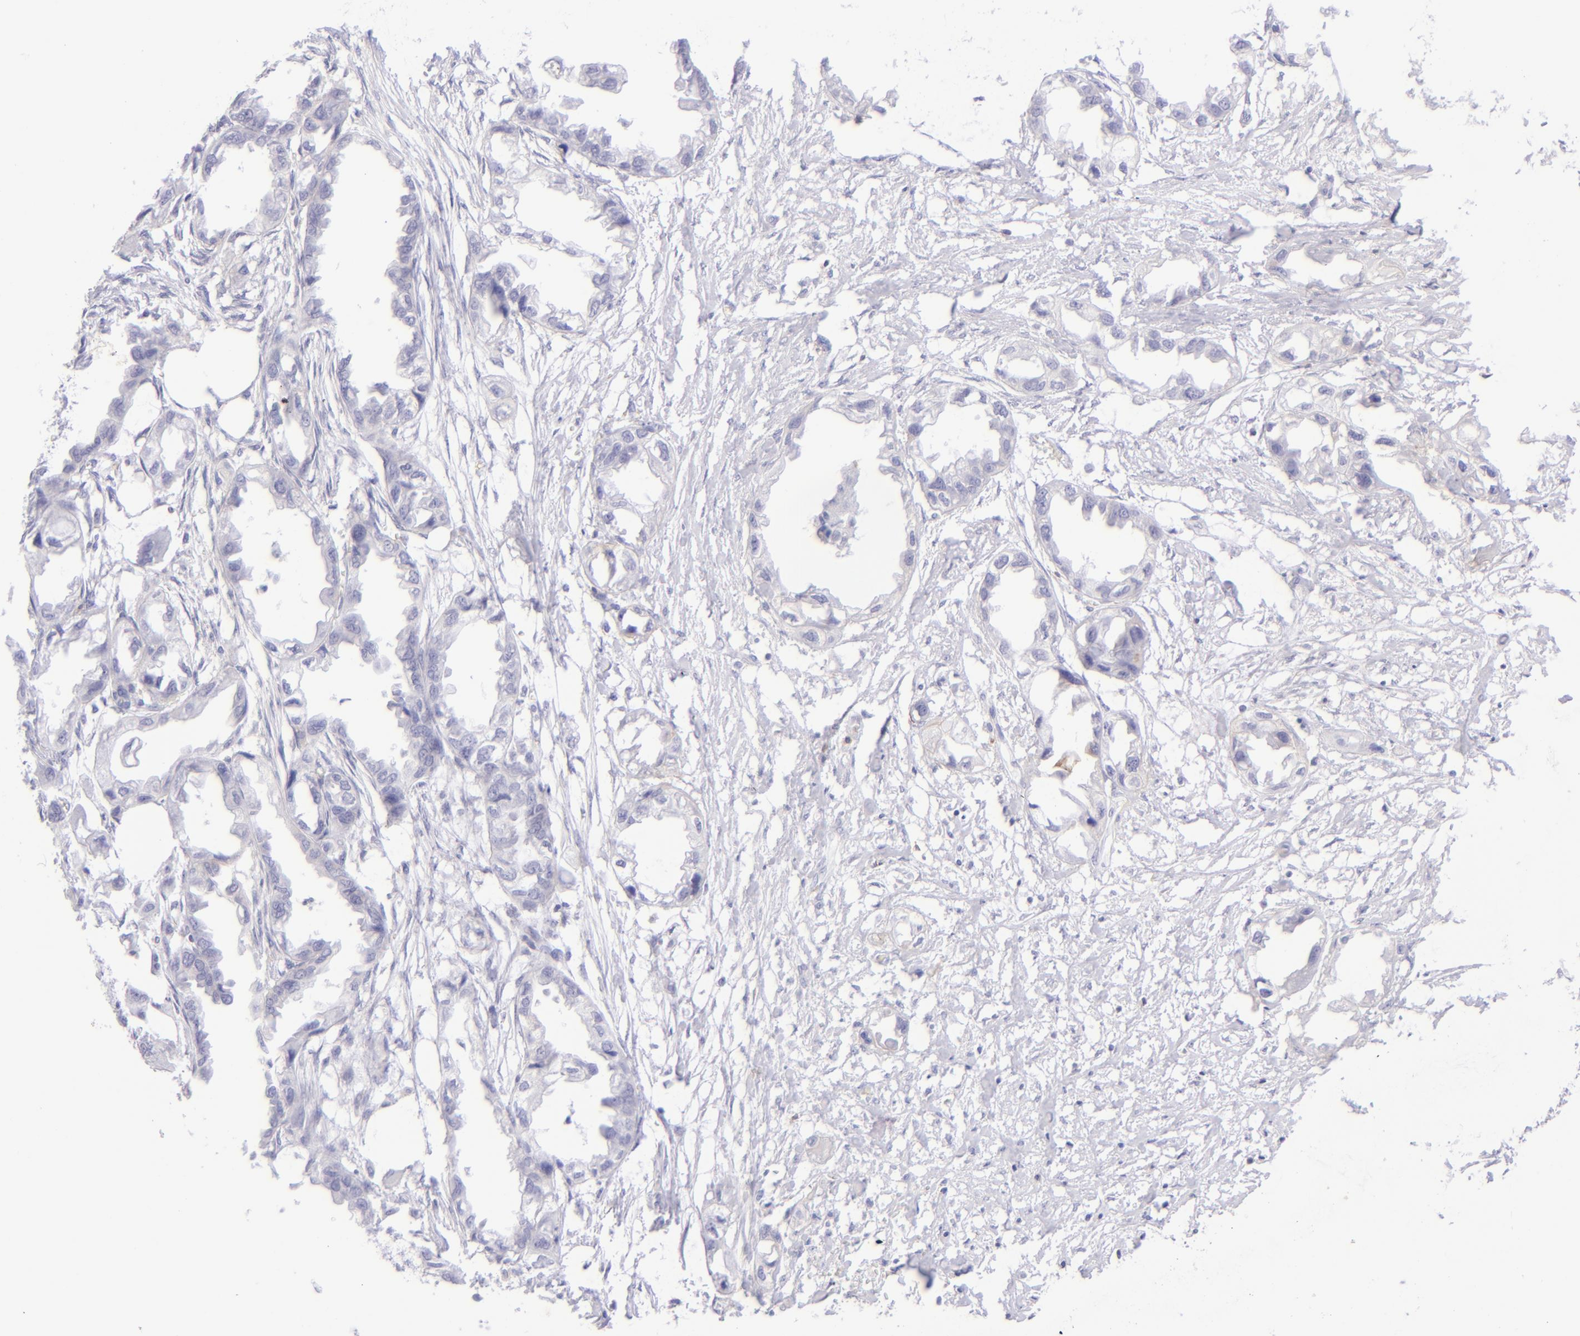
{"staining": {"intensity": "negative", "quantity": "none", "location": "none"}, "tissue": "endometrial cancer", "cell_type": "Tumor cells", "image_type": "cancer", "snomed": [{"axis": "morphology", "description": "Adenocarcinoma, NOS"}, {"axis": "topography", "description": "Endometrium"}], "caption": "Immunohistochemical staining of human endometrial cancer exhibits no significant positivity in tumor cells.", "gene": "CD69", "patient": {"sex": "female", "age": 67}}